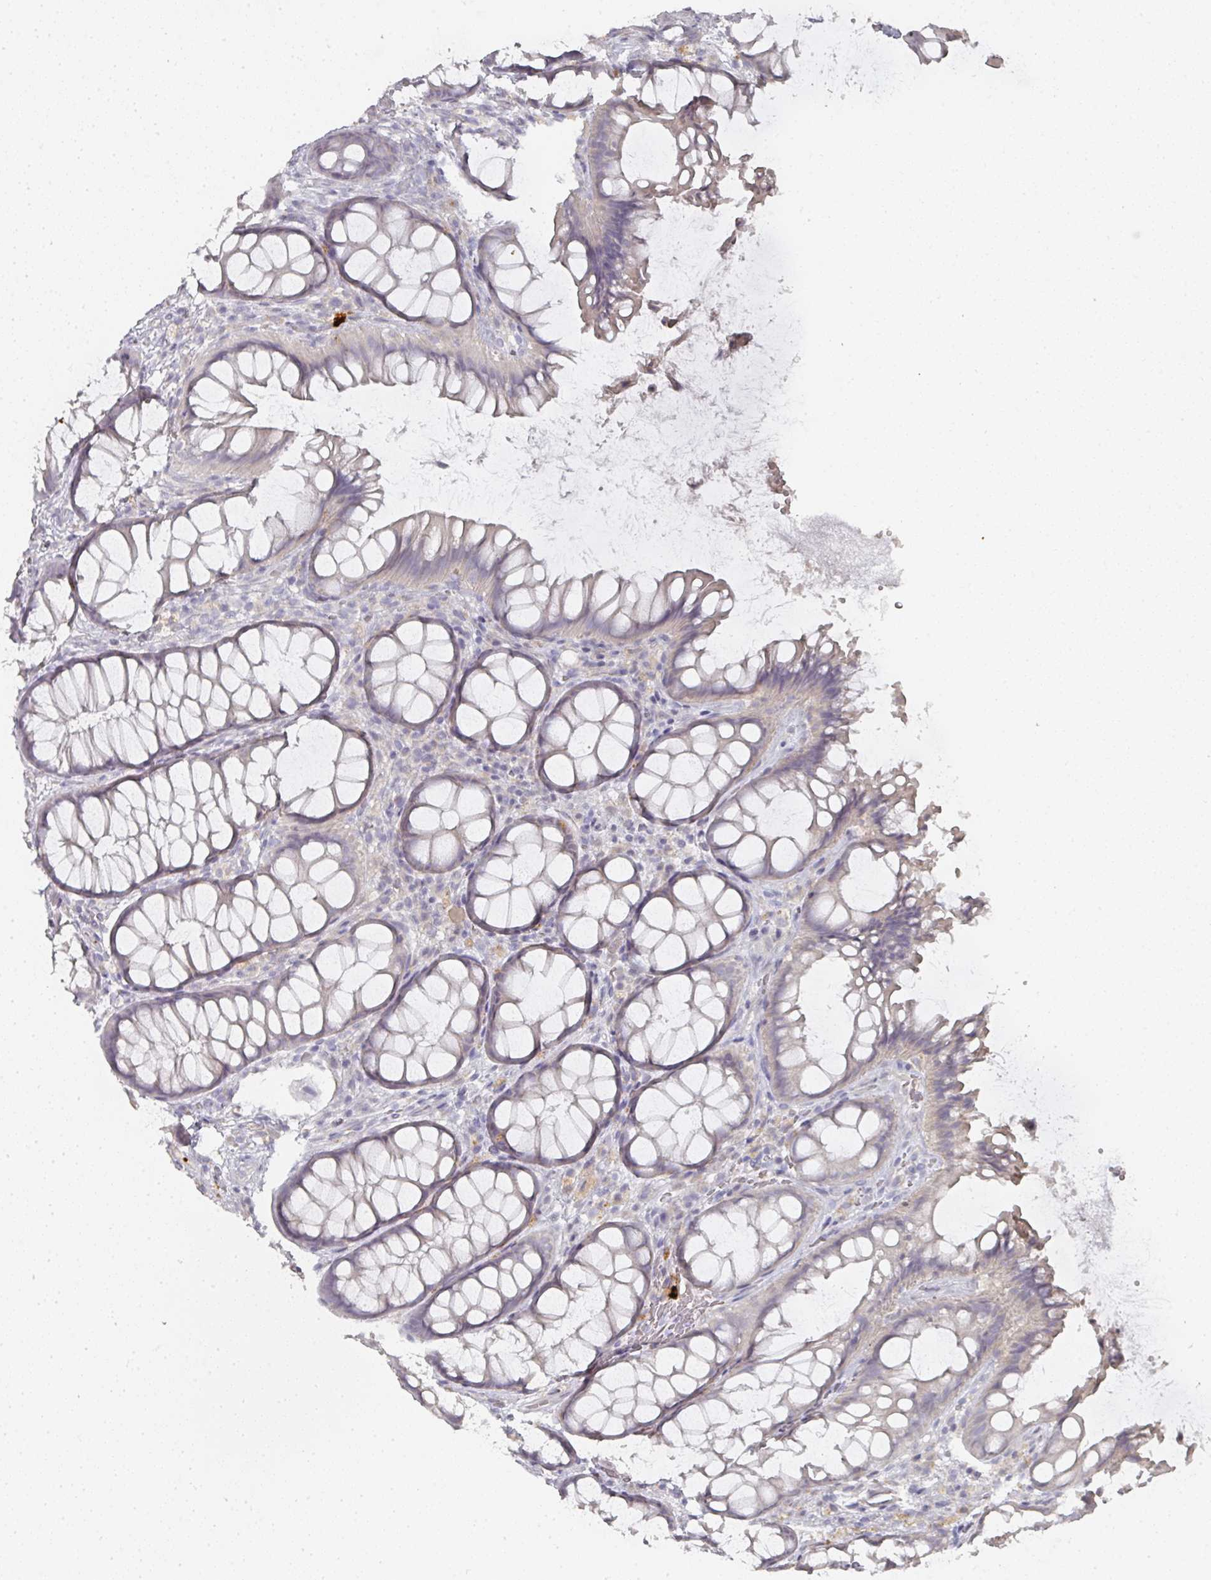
{"staining": {"intensity": "negative", "quantity": "none", "location": "none"}, "tissue": "rectum", "cell_type": "Glandular cells", "image_type": "normal", "snomed": [{"axis": "morphology", "description": "Normal tissue, NOS"}, {"axis": "topography", "description": "Rectum"}], "caption": "This photomicrograph is of benign rectum stained with immunohistochemistry to label a protein in brown with the nuclei are counter-stained blue. There is no expression in glandular cells. (DAB immunohistochemistry visualized using brightfield microscopy, high magnification).", "gene": "CAMP", "patient": {"sex": "female", "age": 67}}